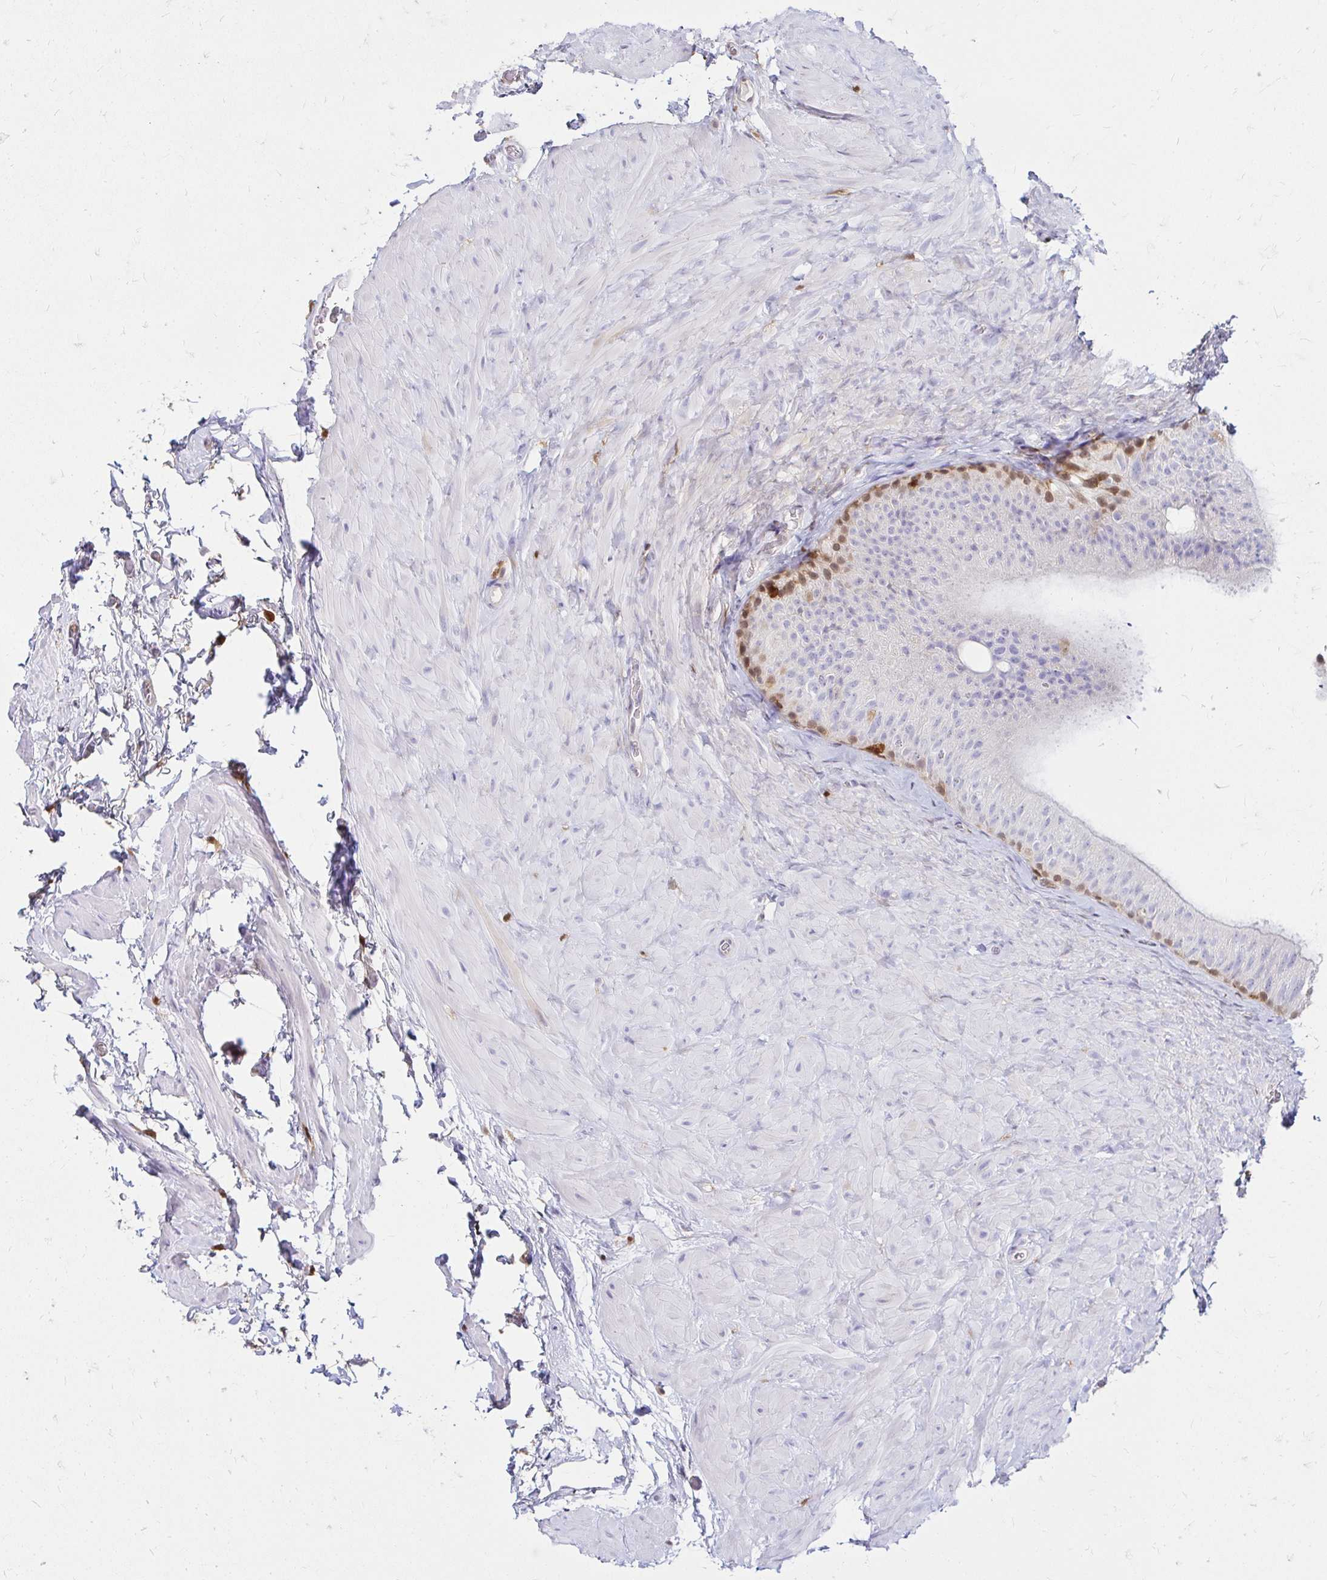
{"staining": {"intensity": "moderate", "quantity": "<25%", "location": "cytoplasmic/membranous,nuclear"}, "tissue": "epididymis", "cell_type": "Glandular cells", "image_type": "normal", "snomed": [{"axis": "morphology", "description": "Normal tissue, NOS"}, {"axis": "topography", "description": "Epididymis, spermatic cord, NOS"}, {"axis": "topography", "description": "Epididymis"}], "caption": "IHC (DAB (3,3'-diaminobenzidine)) staining of unremarkable human epididymis exhibits moderate cytoplasmic/membranous,nuclear protein expression in approximately <25% of glandular cells.", "gene": "PYCARD", "patient": {"sex": "male", "age": 31}}